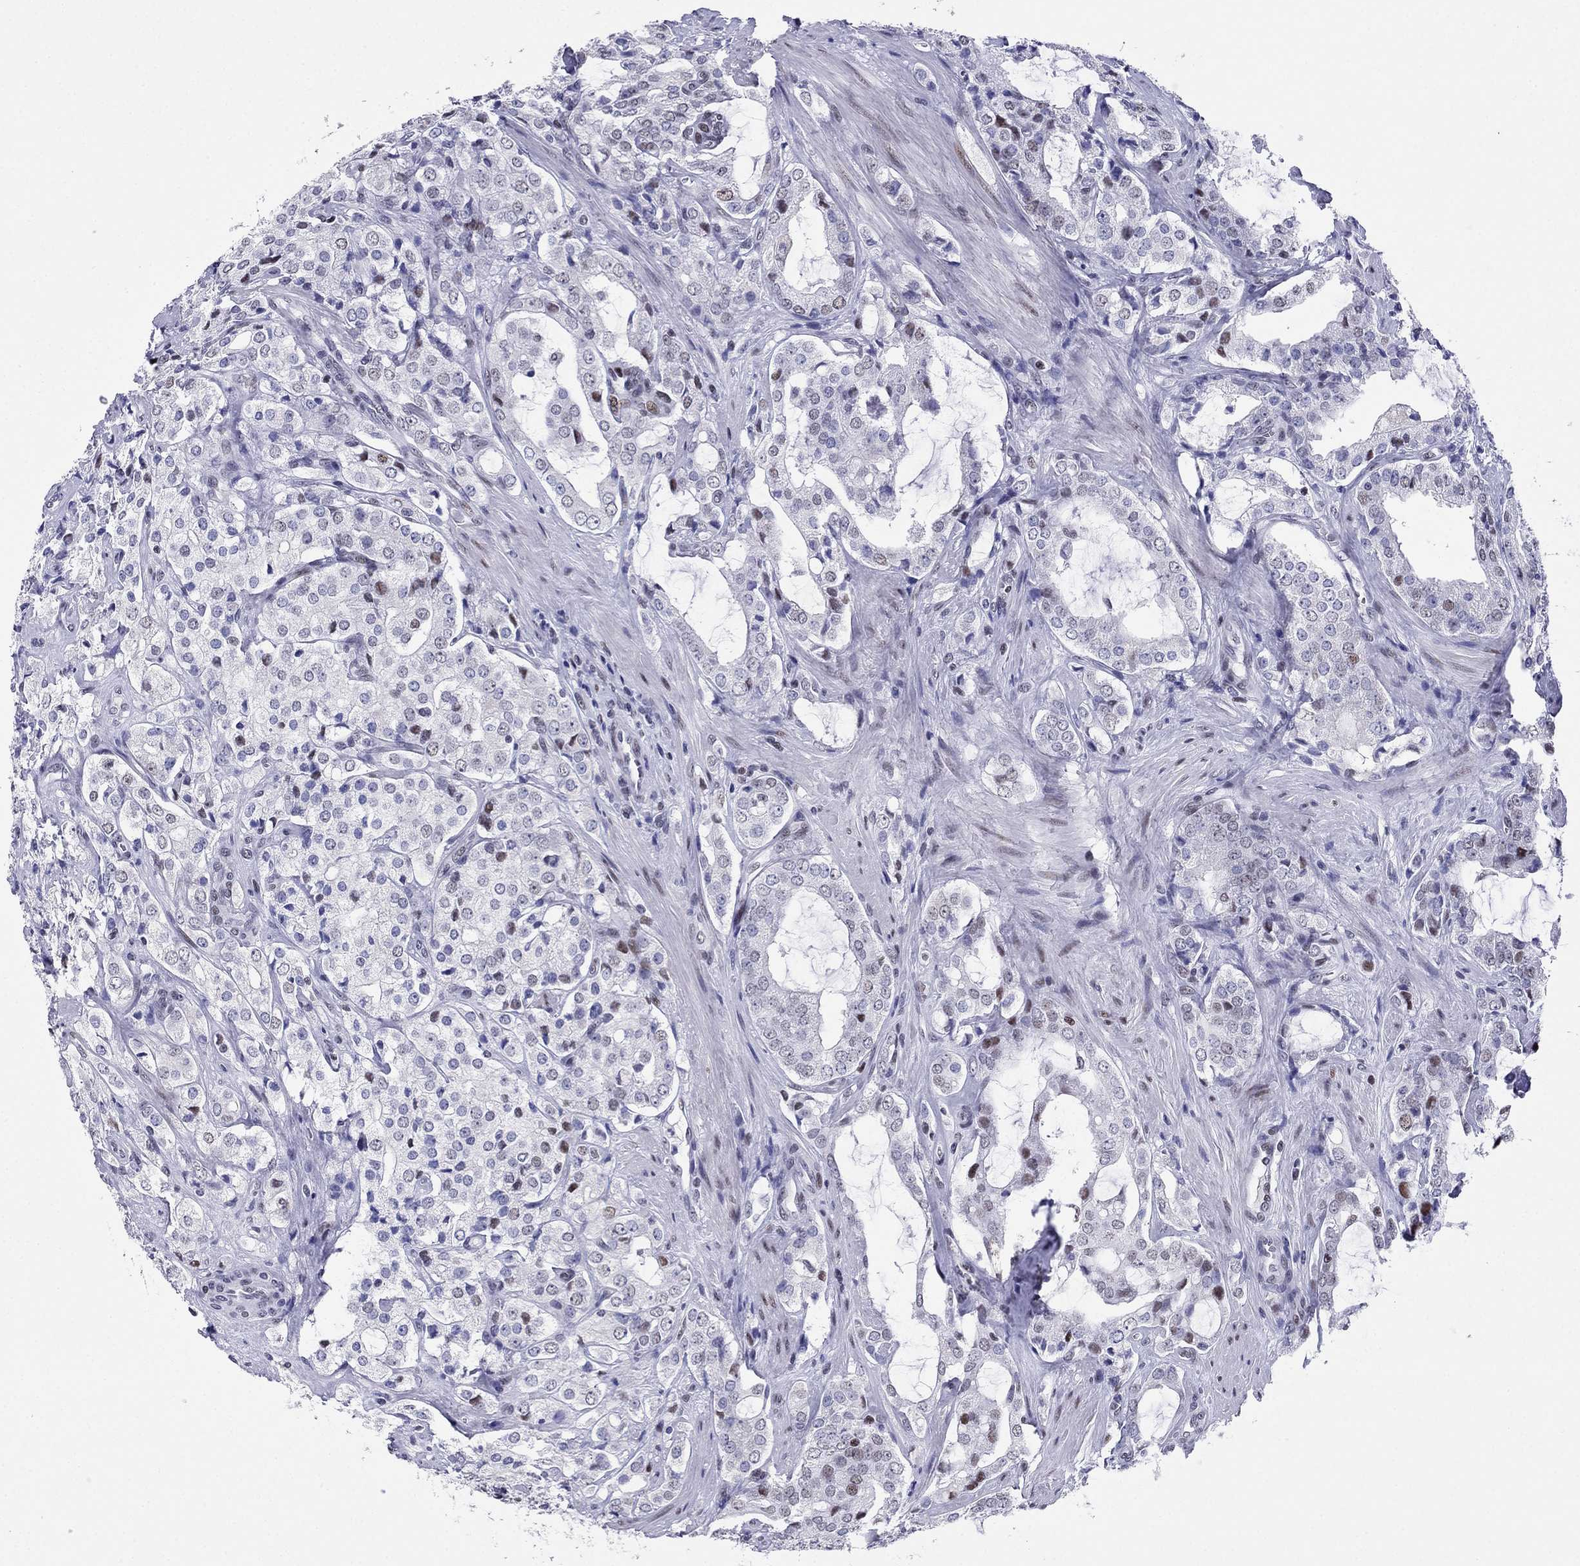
{"staining": {"intensity": "moderate", "quantity": "<25%", "location": "nuclear"}, "tissue": "prostate cancer", "cell_type": "Tumor cells", "image_type": "cancer", "snomed": [{"axis": "morphology", "description": "Adenocarcinoma, NOS"}, {"axis": "topography", "description": "Prostate"}], "caption": "Immunohistochemical staining of adenocarcinoma (prostate) demonstrates low levels of moderate nuclear protein staining in approximately <25% of tumor cells.", "gene": "PPM1G", "patient": {"sex": "male", "age": 66}}